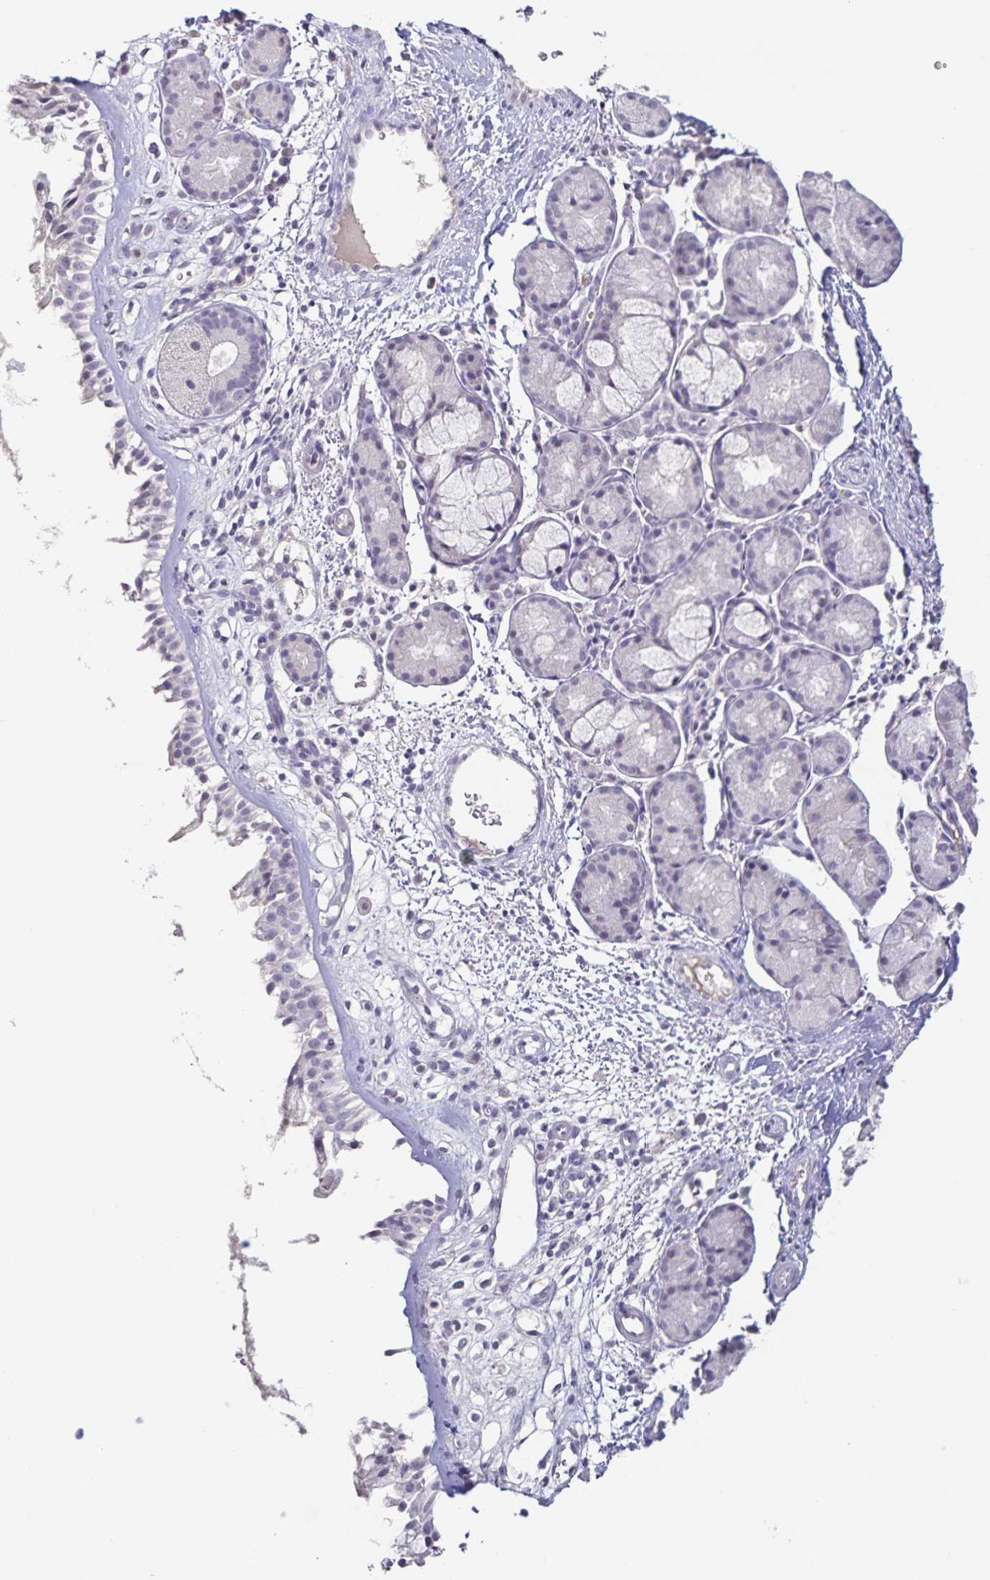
{"staining": {"intensity": "negative", "quantity": "none", "location": "none"}, "tissue": "nasopharynx", "cell_type": "Respiratory epithelial cells", "image_type": "normal", "snomed": [{"axis": "morphology", "description": "Normal tissue, NOS"}, {"axis": "topography", "description": "Nasopharynx"}], "caption": "This is a image of immunohistochemistry staining of unremarkable nasopharynx, which shows no staining in respiratory epithelial cells.", "gene": "INSL5", "patient": {"sex": "male", "age": 65}}